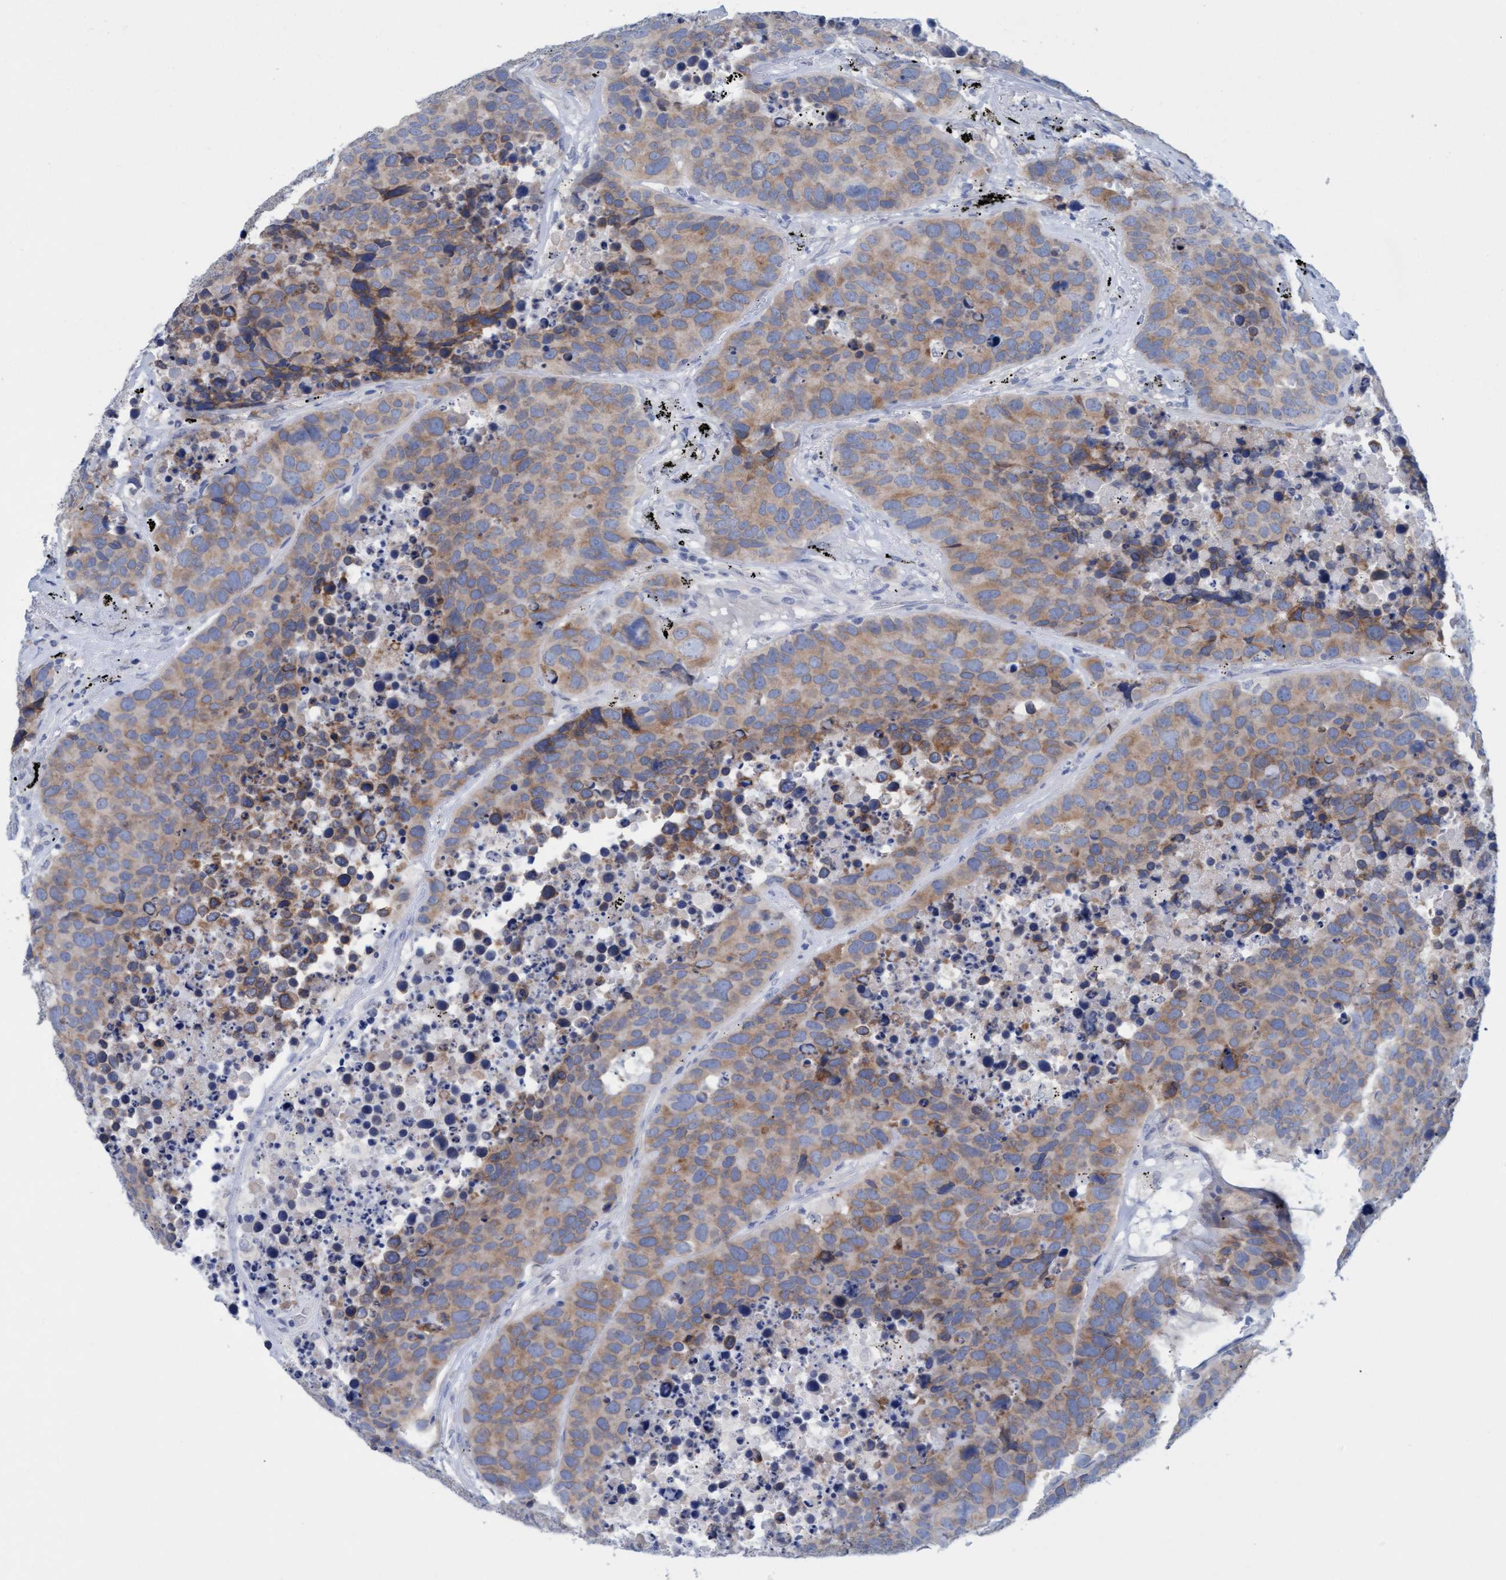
{"staining": {"intensity": "moderate", "quantity": ">75%", "location": "cytoplasmic/membranous"}, "tissue": "carcinoid", "cell_type": "Tumor cells", "image_type": "cancer", "snomed": [{"axis": "morphology", "description": "Carcinoid, malignant, NOS"}, {"axis": "topography", "description": "Lung"}], "caption": "Moderate cytoplasmic/membranous protein expression is appreciated in approximately >75% of tumor cells in carcinoid.", "gene": "SSTR3", "patient": {"sex": "male", "age": 60}}